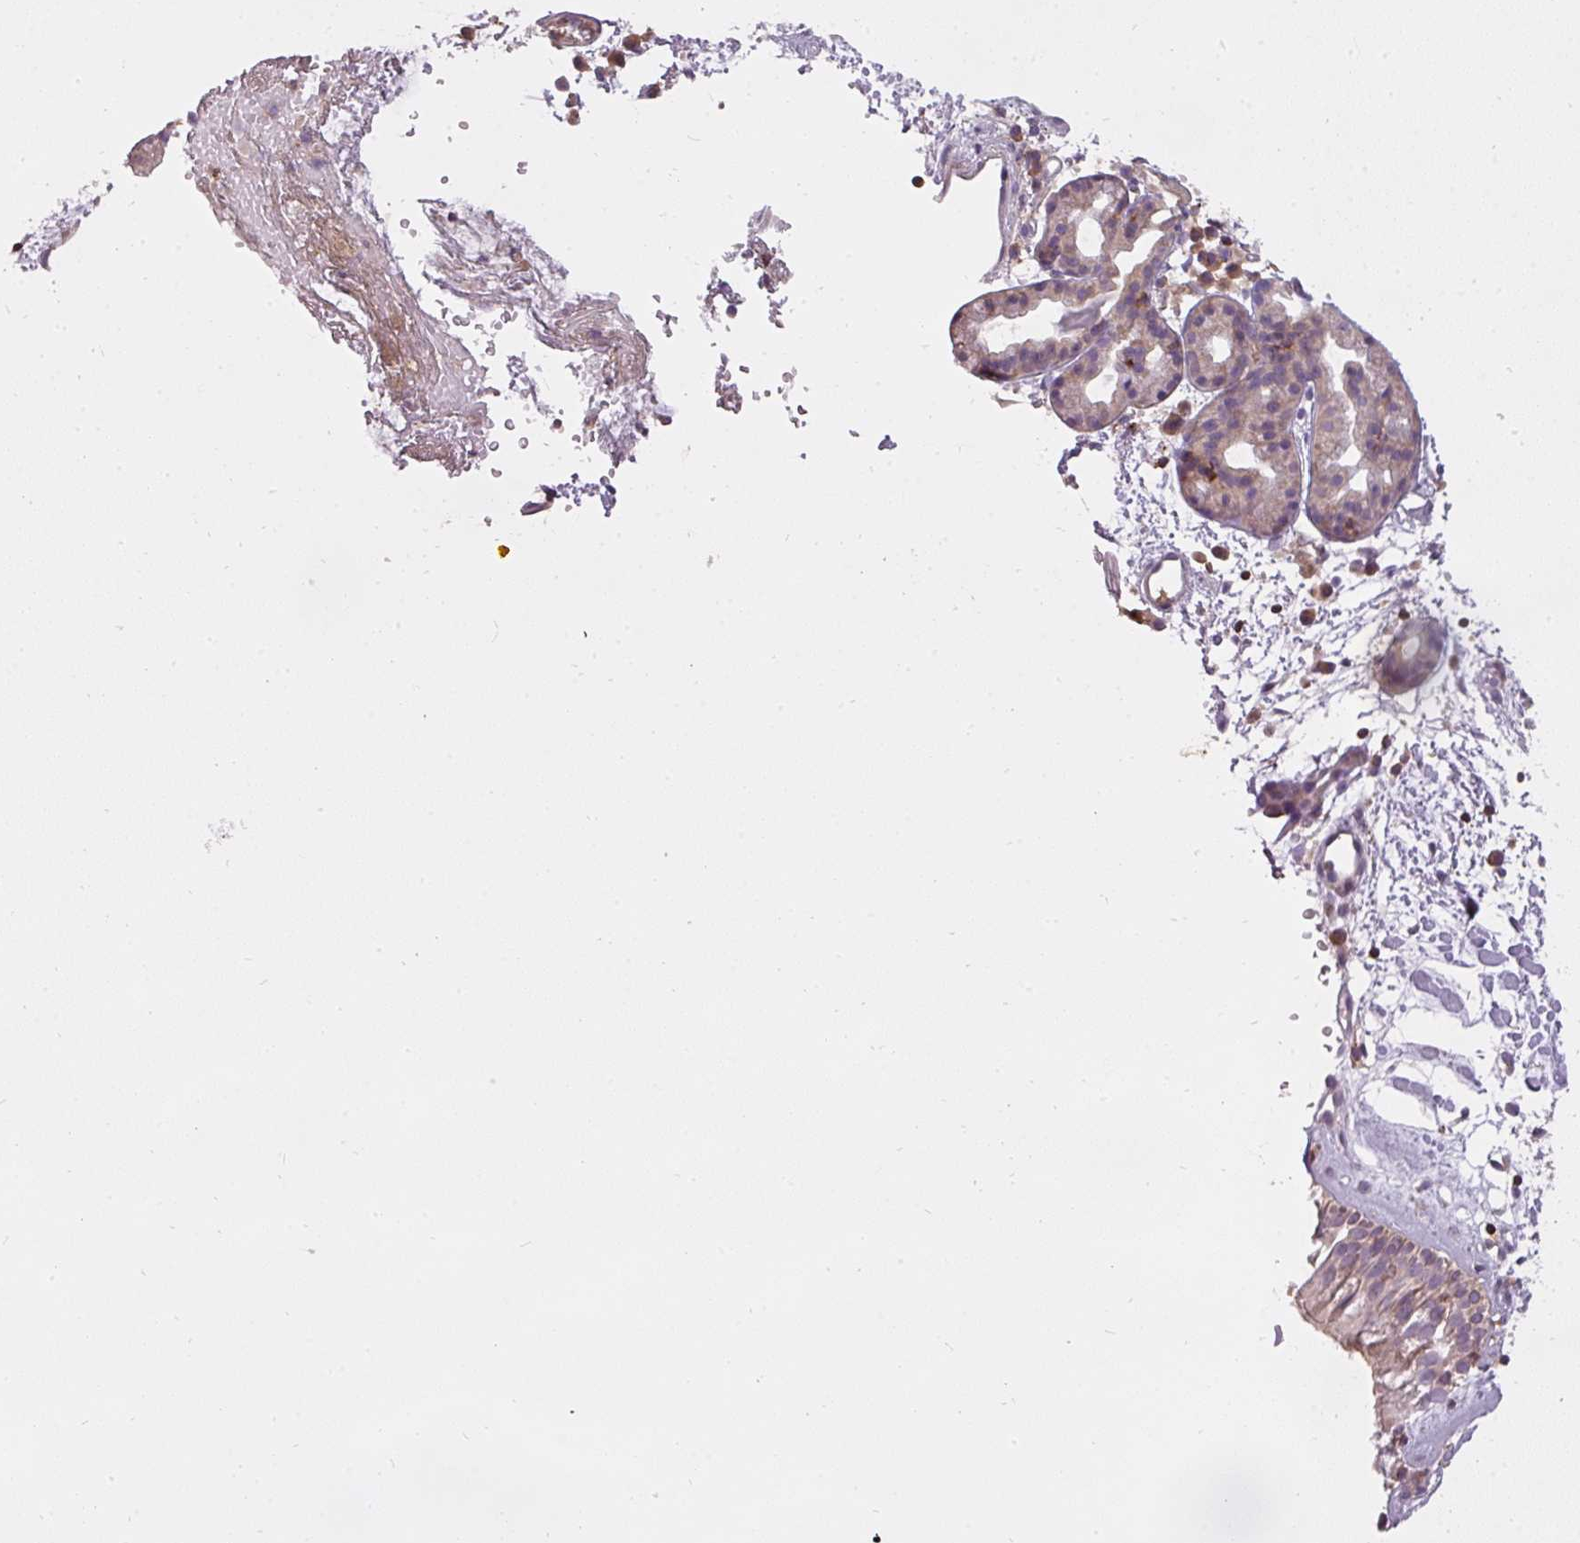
{"staining": {"intensity": "weak", "quantity": "25%-75%", "location": "cytoplasmic/membranous"}, "tissue": "nasopharynx", "cell_type": "Respiratory epithelial cells", "image_type": "normal", "snomed": [{"axis": "morphology", "description": "Normal tissue, NOS"}, {"axis": "topography", "description": "Nasopharynx"}], "caption": "Brown immunohistochemical staining in benign nasopharynx shows weak cytoplasmic/membranous positivity in approximately 25%-75% of respiratory epithelial cells.", "gene": "STK4", "patient": {"sex": "male", "age": 65}}